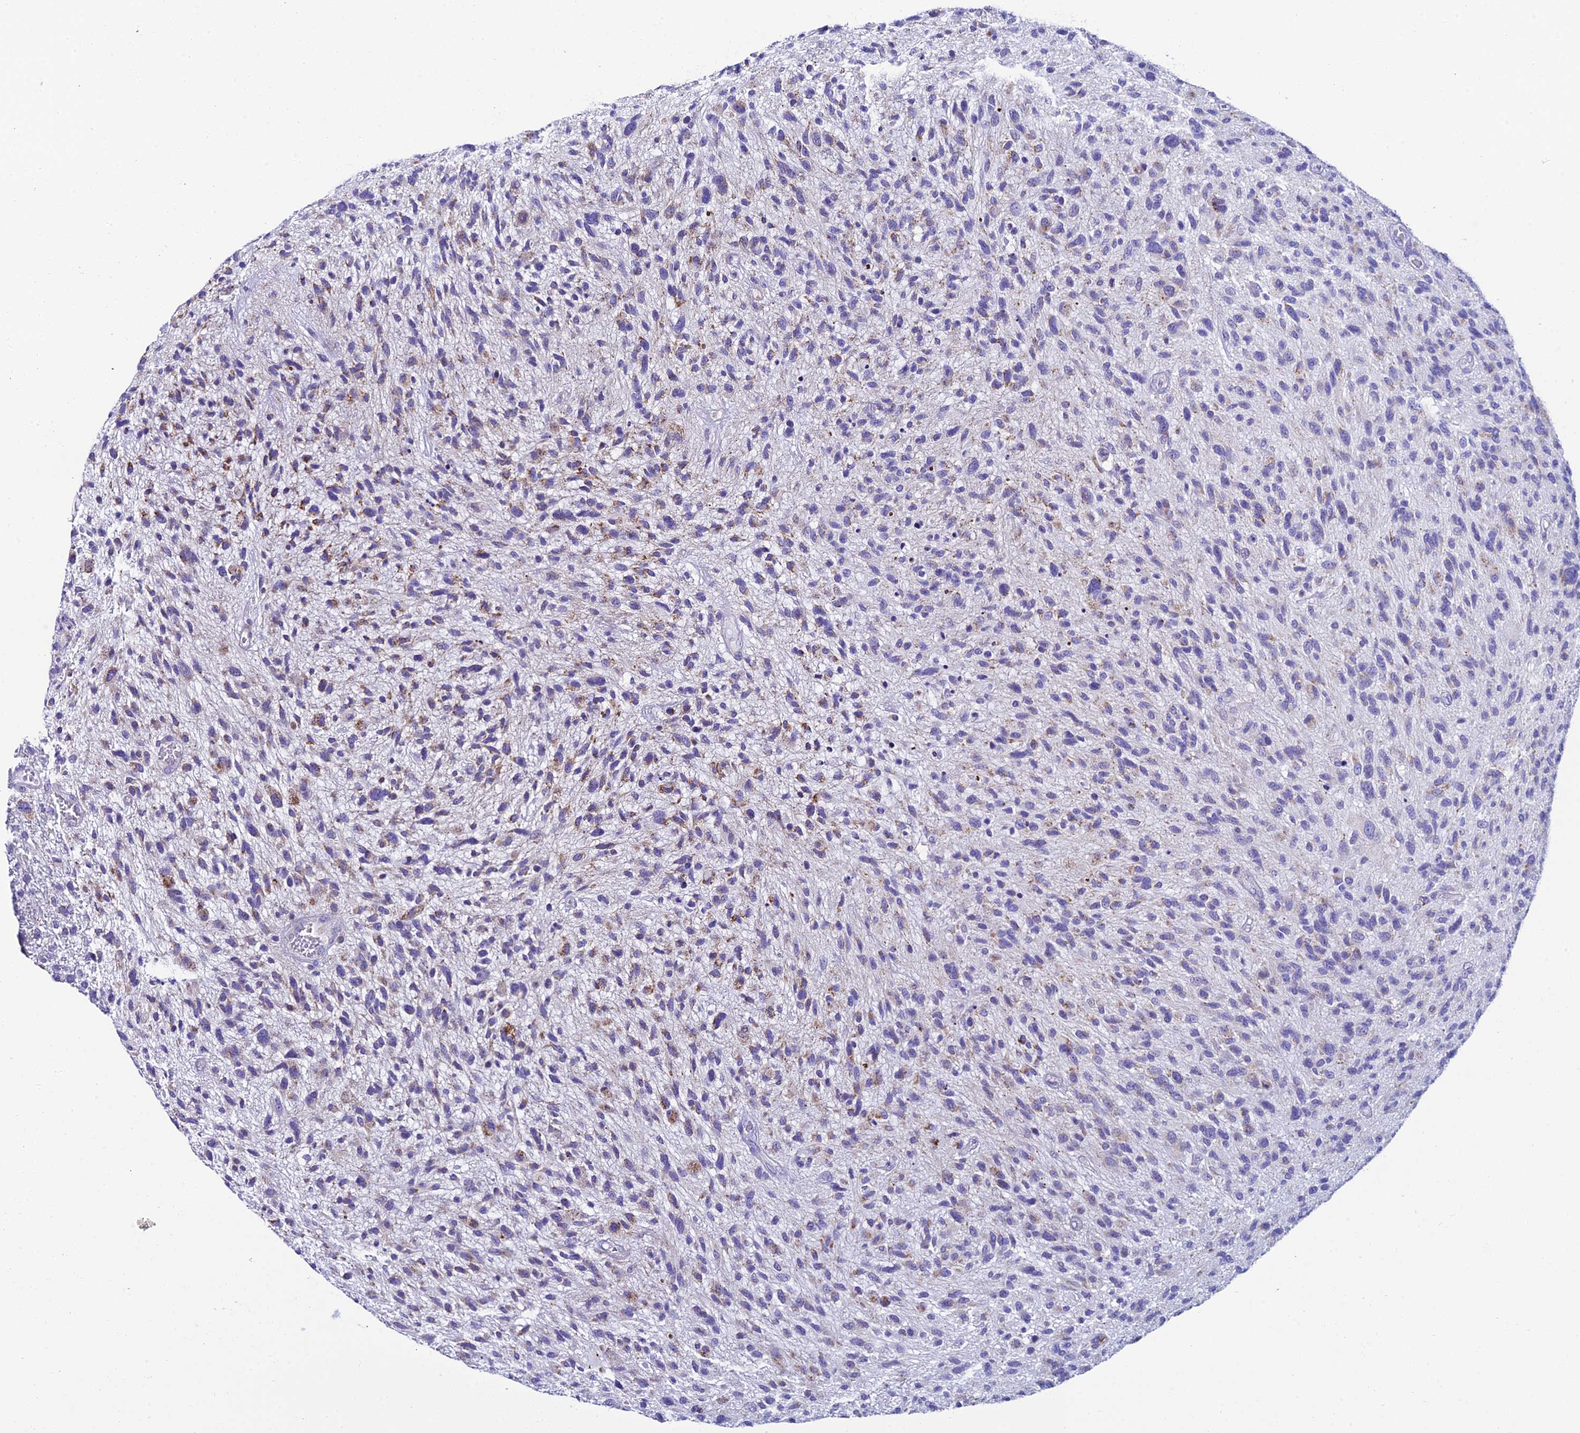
{"staining": {"intensity": "moderate", "quantity": "<25%", "location": "cytoplasmic/membranous"}, "tissue": "glioma", "cell_type": "Tumor cells", "image_type": "cancer", "snomed": [{"axis": "morphology", "description": "Glioma, malignant, High grade"}, {"axis": "topography", "description": "Brain"}], "caption": "Glioma was stained to show a protein in brown. There is low levels of moderate cytoplasmic/membranous expression in approximately <25% of tumor cells.", "gene": "REEP4", "patient": {"sex": "male", "age": 47}}